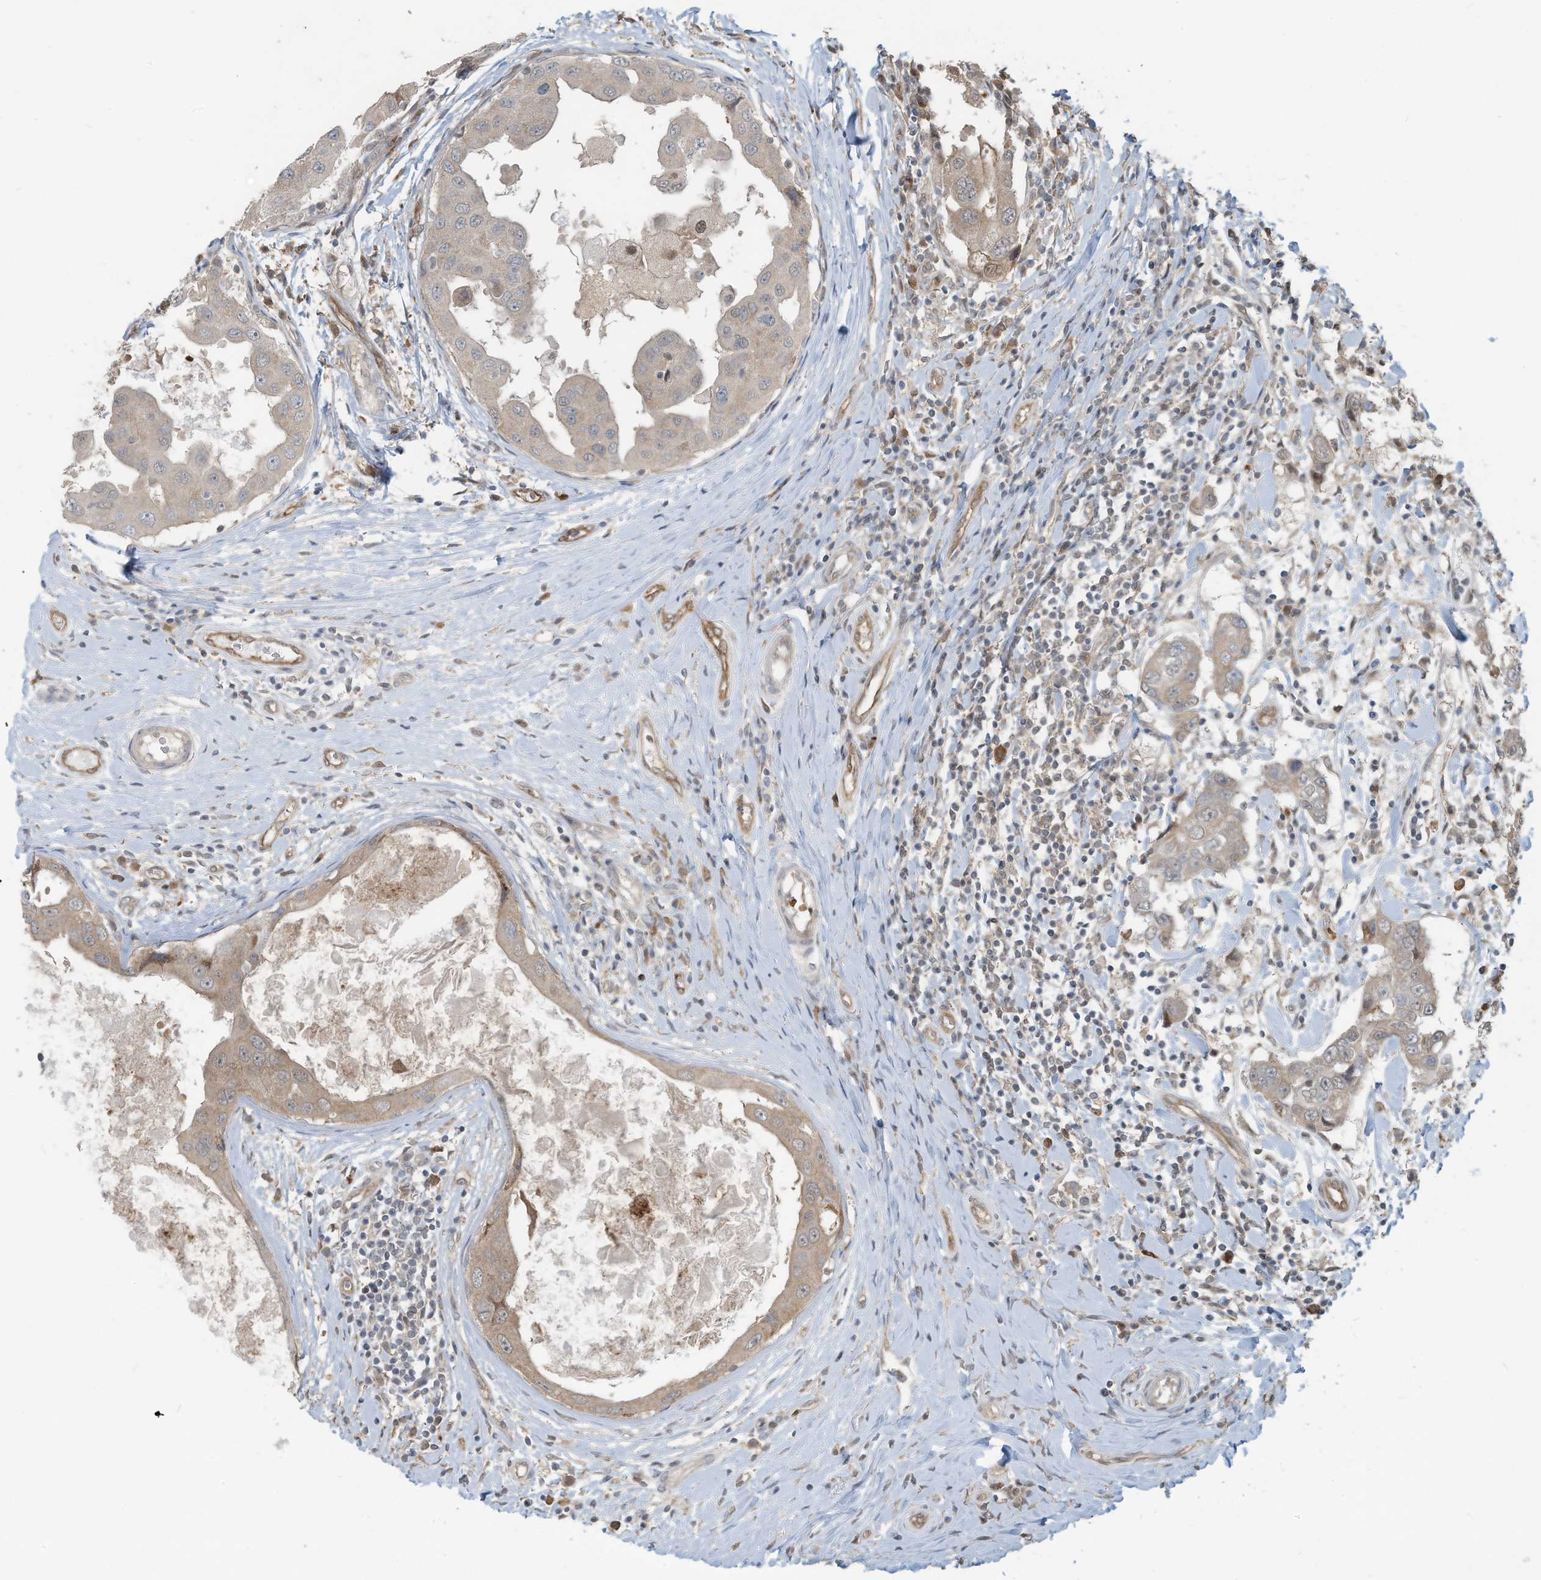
{"staining": {"intensity": "weak", "quantity": ">75%", "location": "cytoplasmic/membranous"}, "tissue": "breast cancer", "cell_type": "Tumor cells", "image_type": "cancer", "snomed": [{"axis": "morphology", "description": "Duct carcinoma"}, {"axis": "topography", "description": "Breast"}], "caption": "Immunohistochemical staining of breast infiltrating ductal carcinoma reveals weak cytoplasmic/membranous protein staining in about >75% of tumor cells.", "gene": "ERI2", "patient": {"sex": "female", "age": 27}}